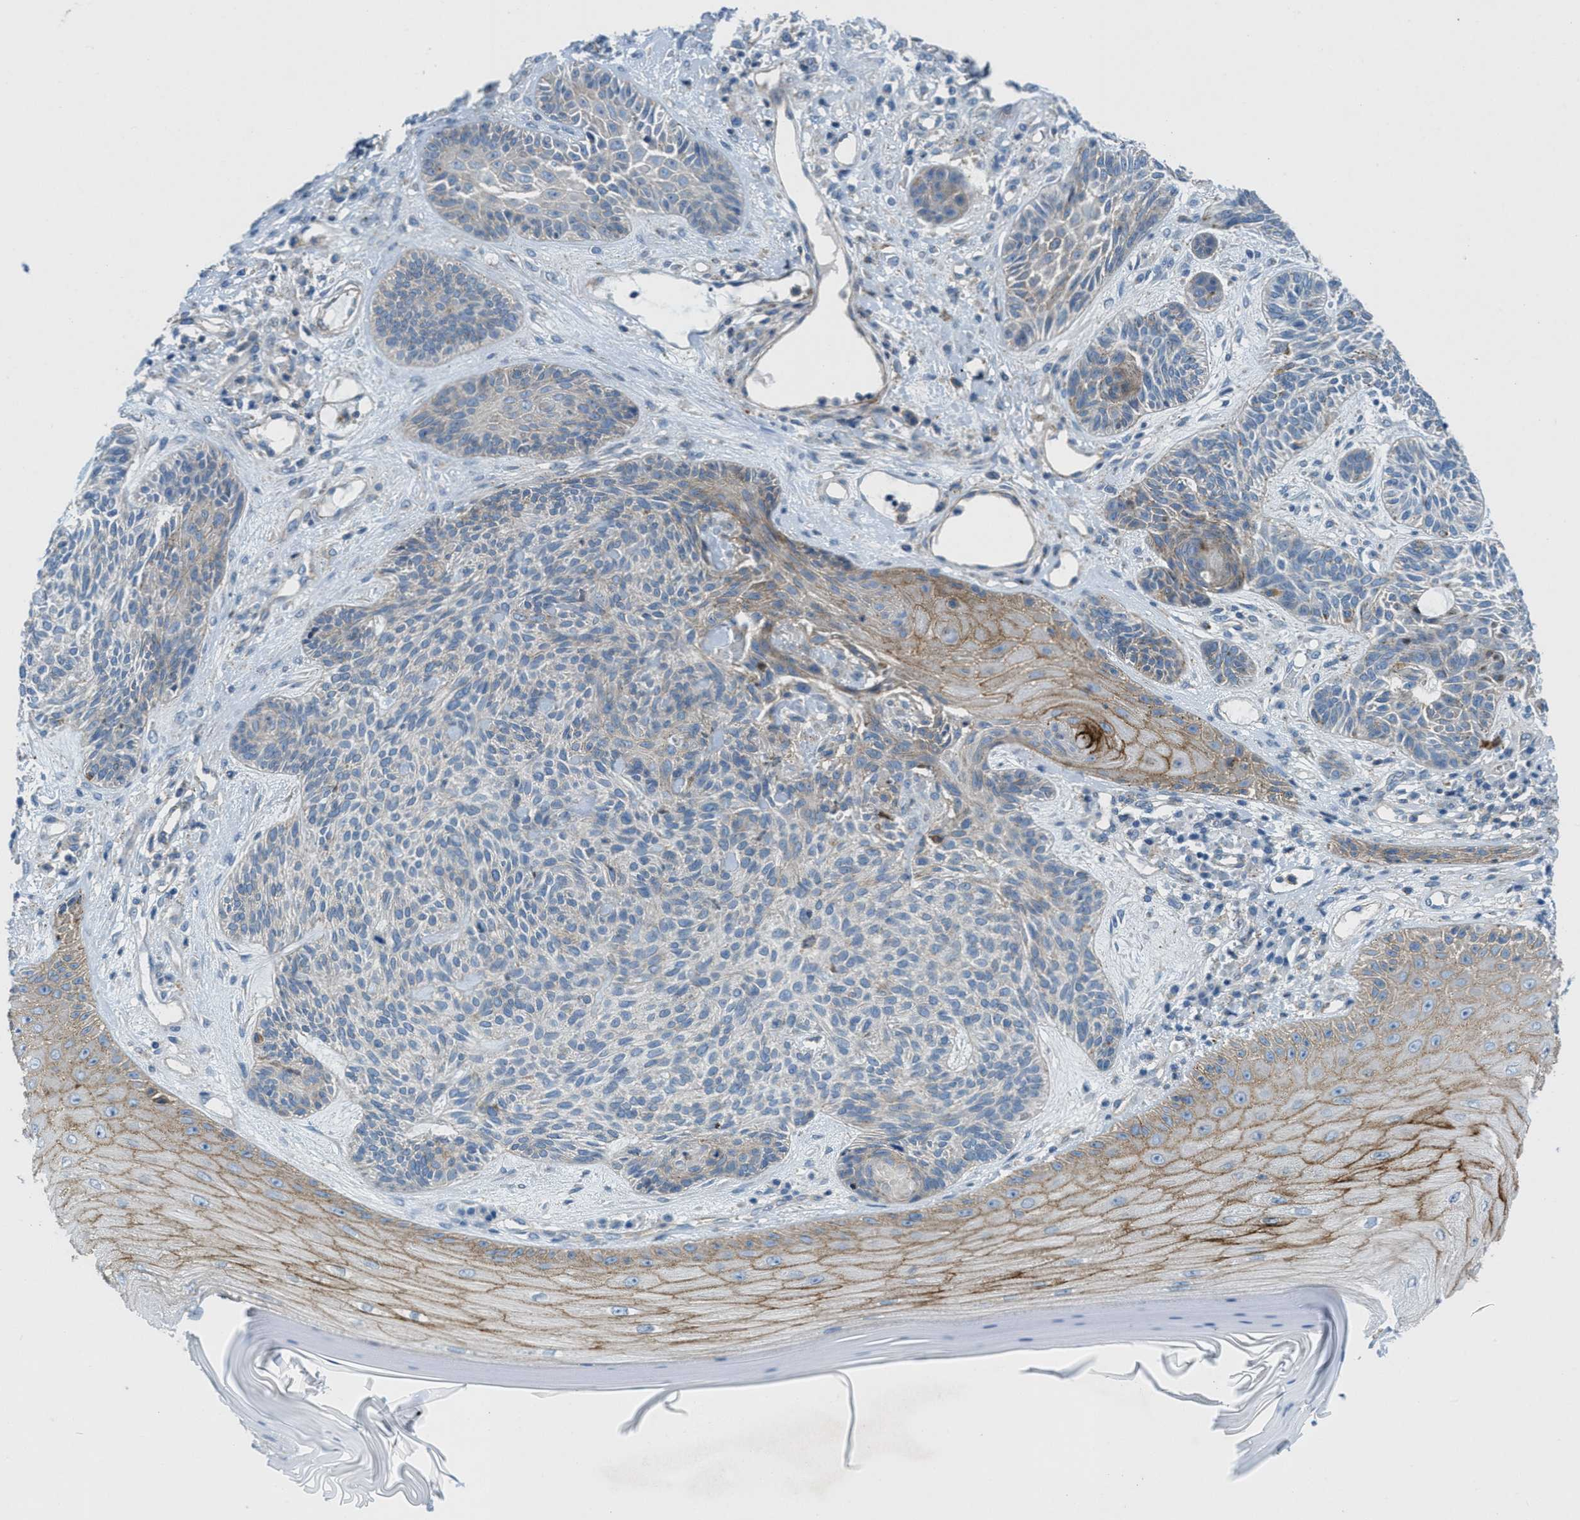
{"staining": {"intensity": "weak", "quantity": "<25%", "location": "cytoplasmic/membranous"}, "tissue": "skin cancer", "cell_type": "Tumor cells", "image_type": "cancer", "snomed": [{"axis": "morphology", "description": "Basal cell carcinoma"}, {"axis": "topography", "description": "Skin"}], "caption": "IHC photomicrograph of neoplastic tissue: basal cell carcinoma (skin) stained with DAB exhibits no significant protein expression in tumor cells.", "gene": "MFSD13A", "patient": {"sex": "male", "age": 55}}